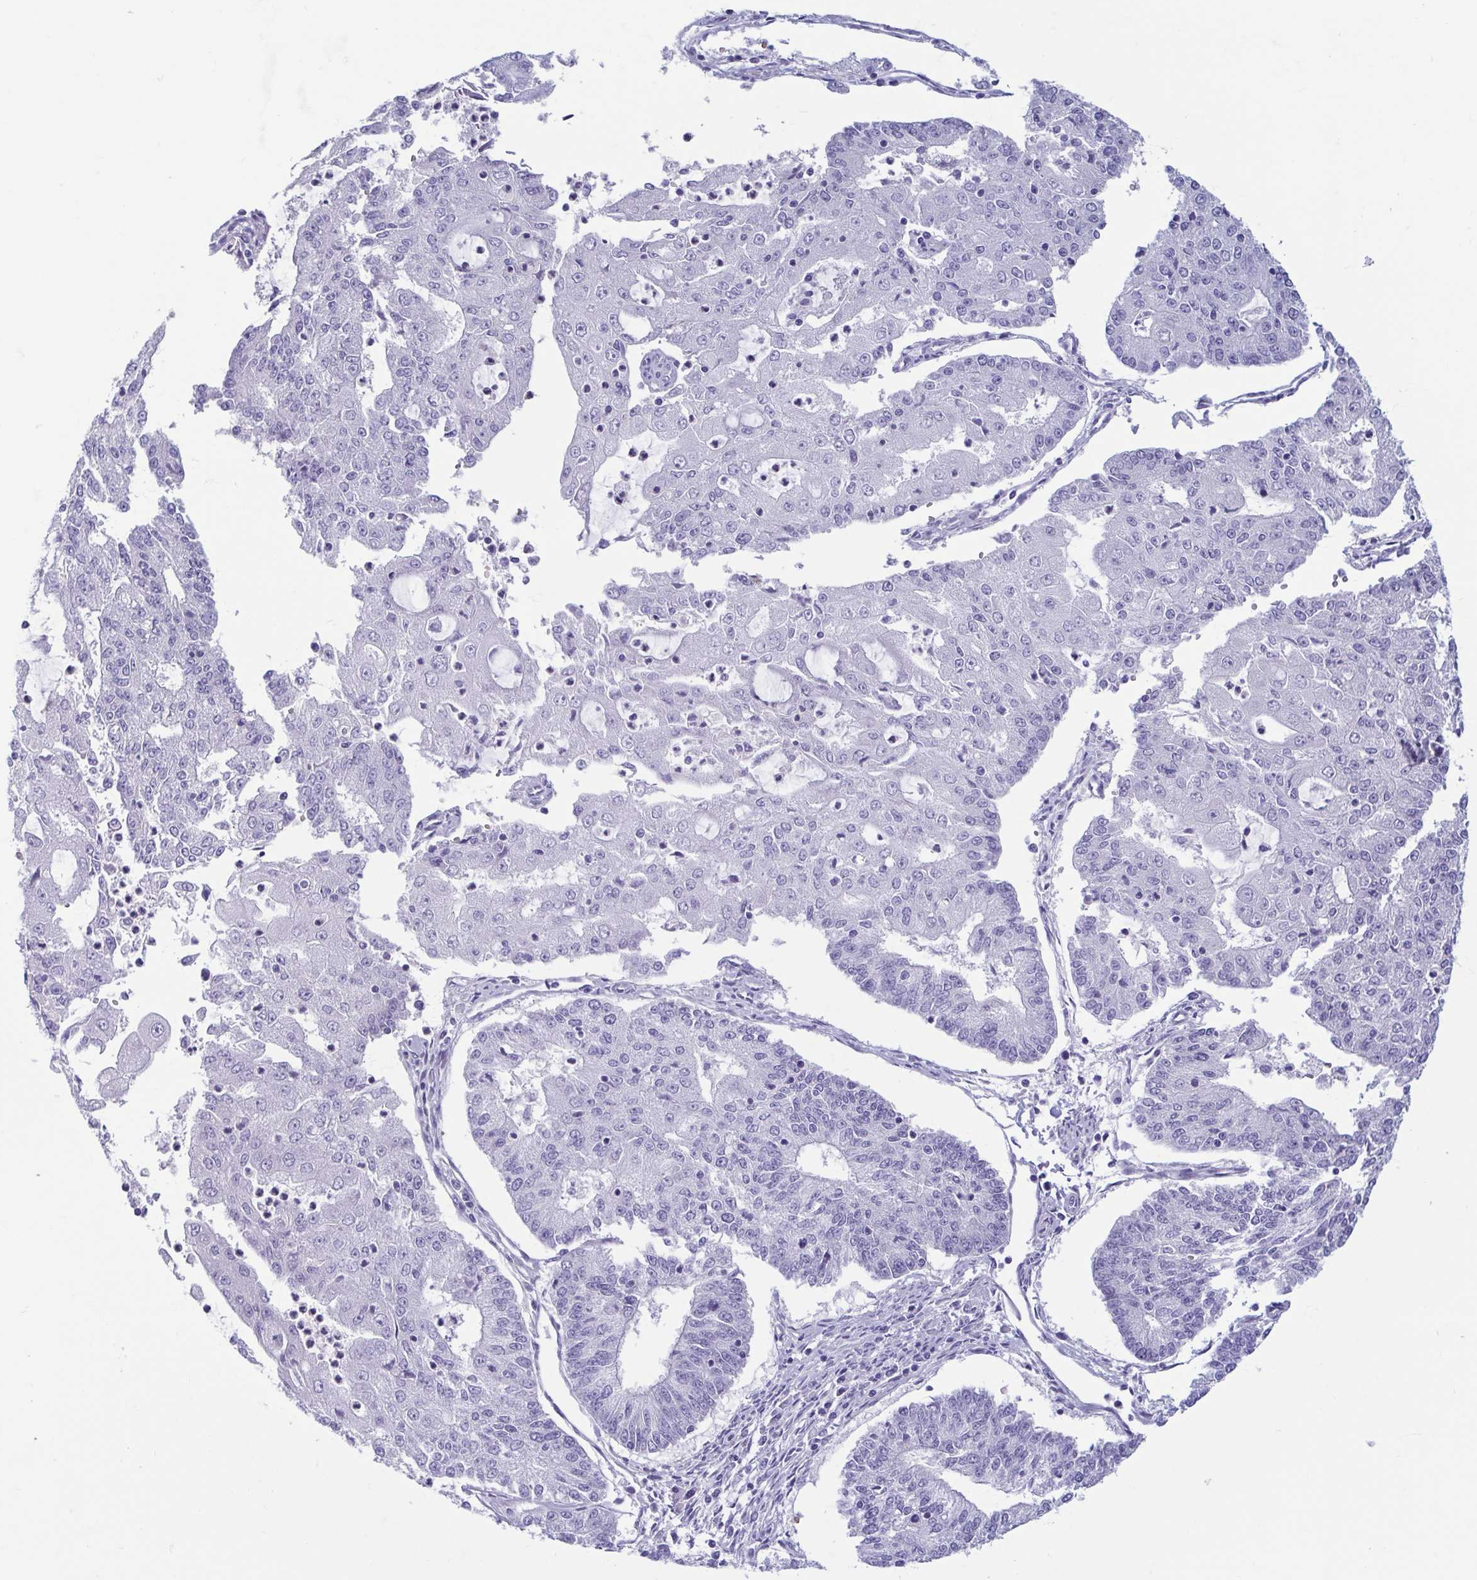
{"staining": {"intensity": "negative", "quantity": "none", "location": "none"}, "tissue": "endometrial cancer", "cell_type": "Tumor cells", "image_type": "cancer", "snomed": [{"axis": "morphology", "description": "Adenocarcinoma, NOS"}, {"axis": "topography", "description": "Endometrium"}], "caption": "Tumor cells are negative for protein expression in human endometrial cancer.", "gene": "MORC4", "patient": {"sex": "female", "age": 56}}